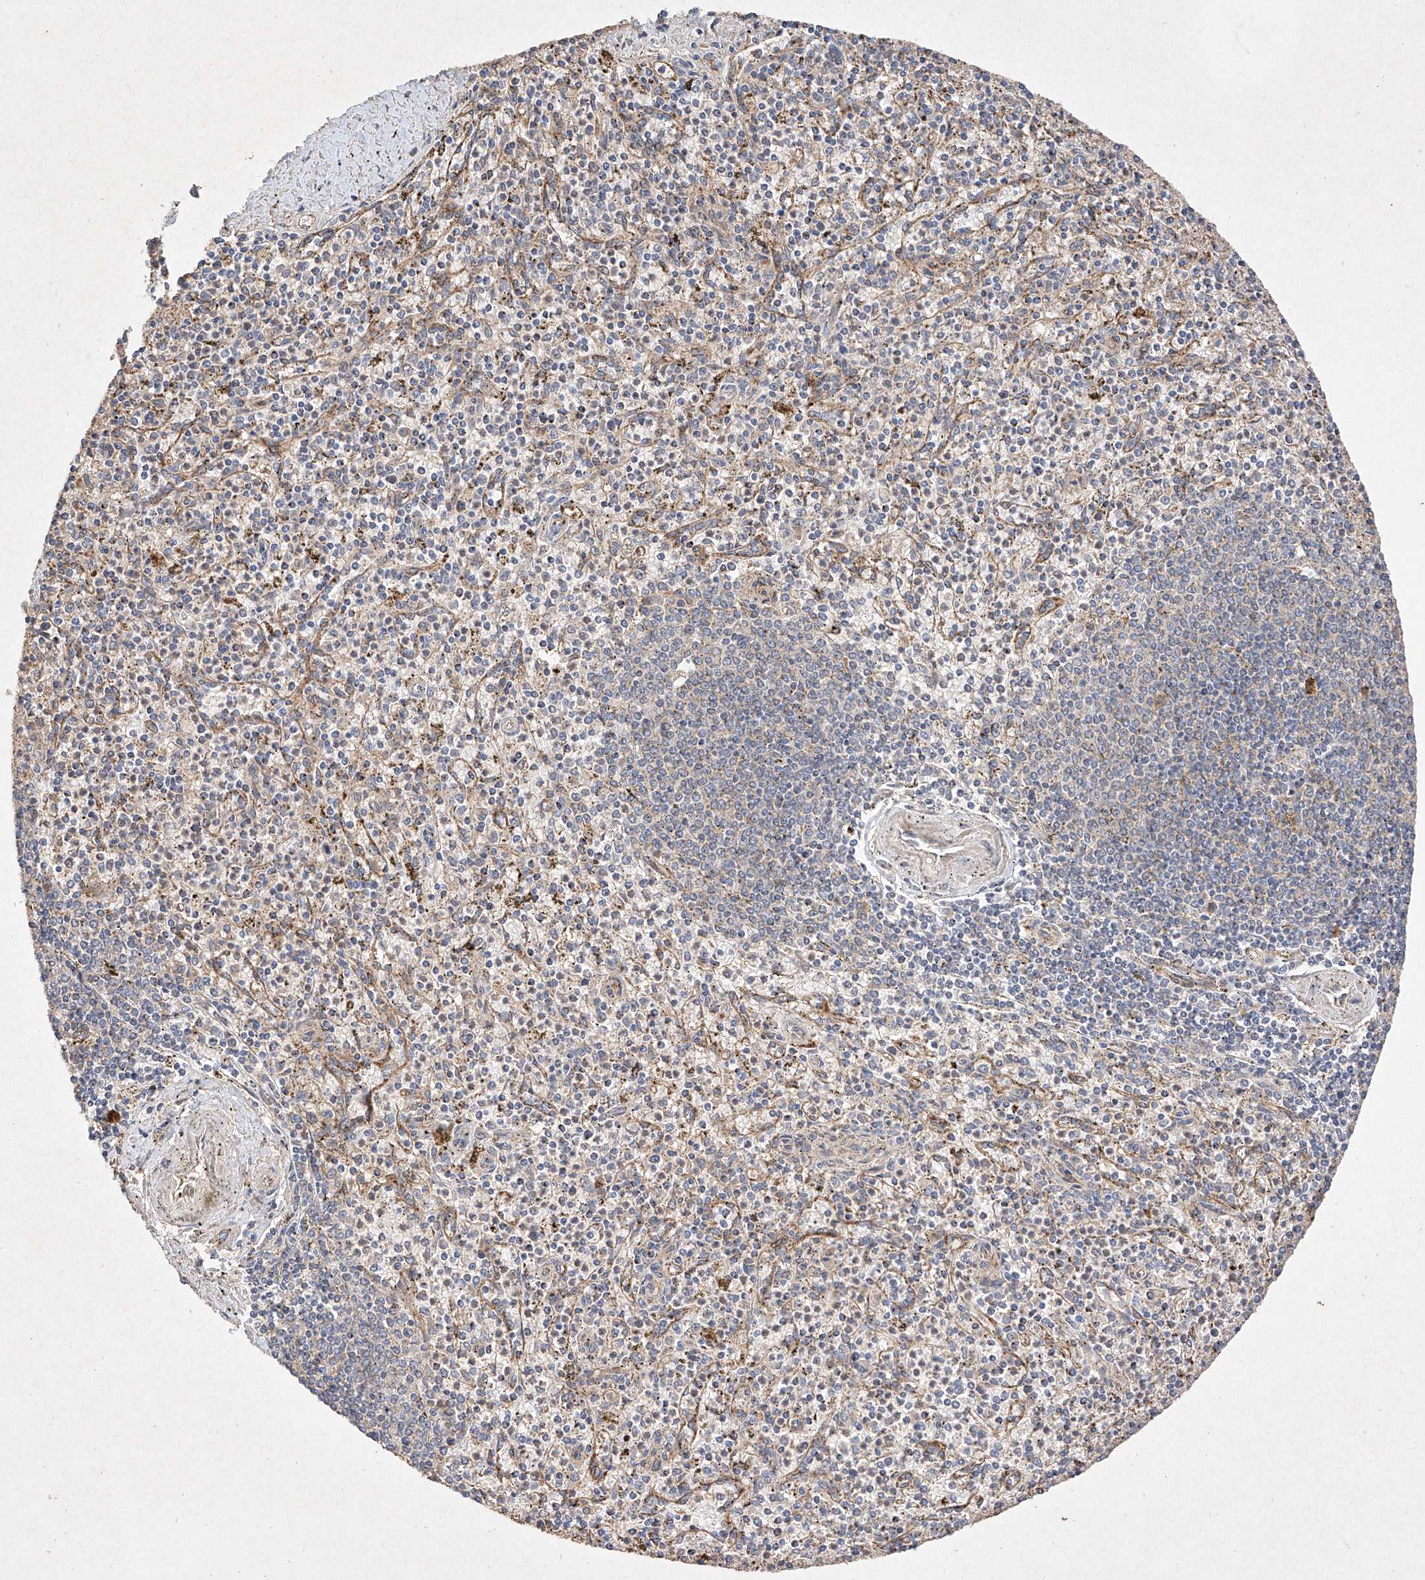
{"staining": {"intensity": "negative", "quantity": "none", "location": "none"}, "tissue": "spleen", "cell_type": "Cells in red pulp", "image_type": "normal", "snomed": [{"axis": "morphology", "description": "Normal tissue, NOS"}, {"axis": "topography", "description": "Spleen"}], "caption": "This is an IHC image of normal spleen. There is no staining in cells in red pulp.", "gene": "C6orf62", "patient": {"sex": "male", "age": 72}}